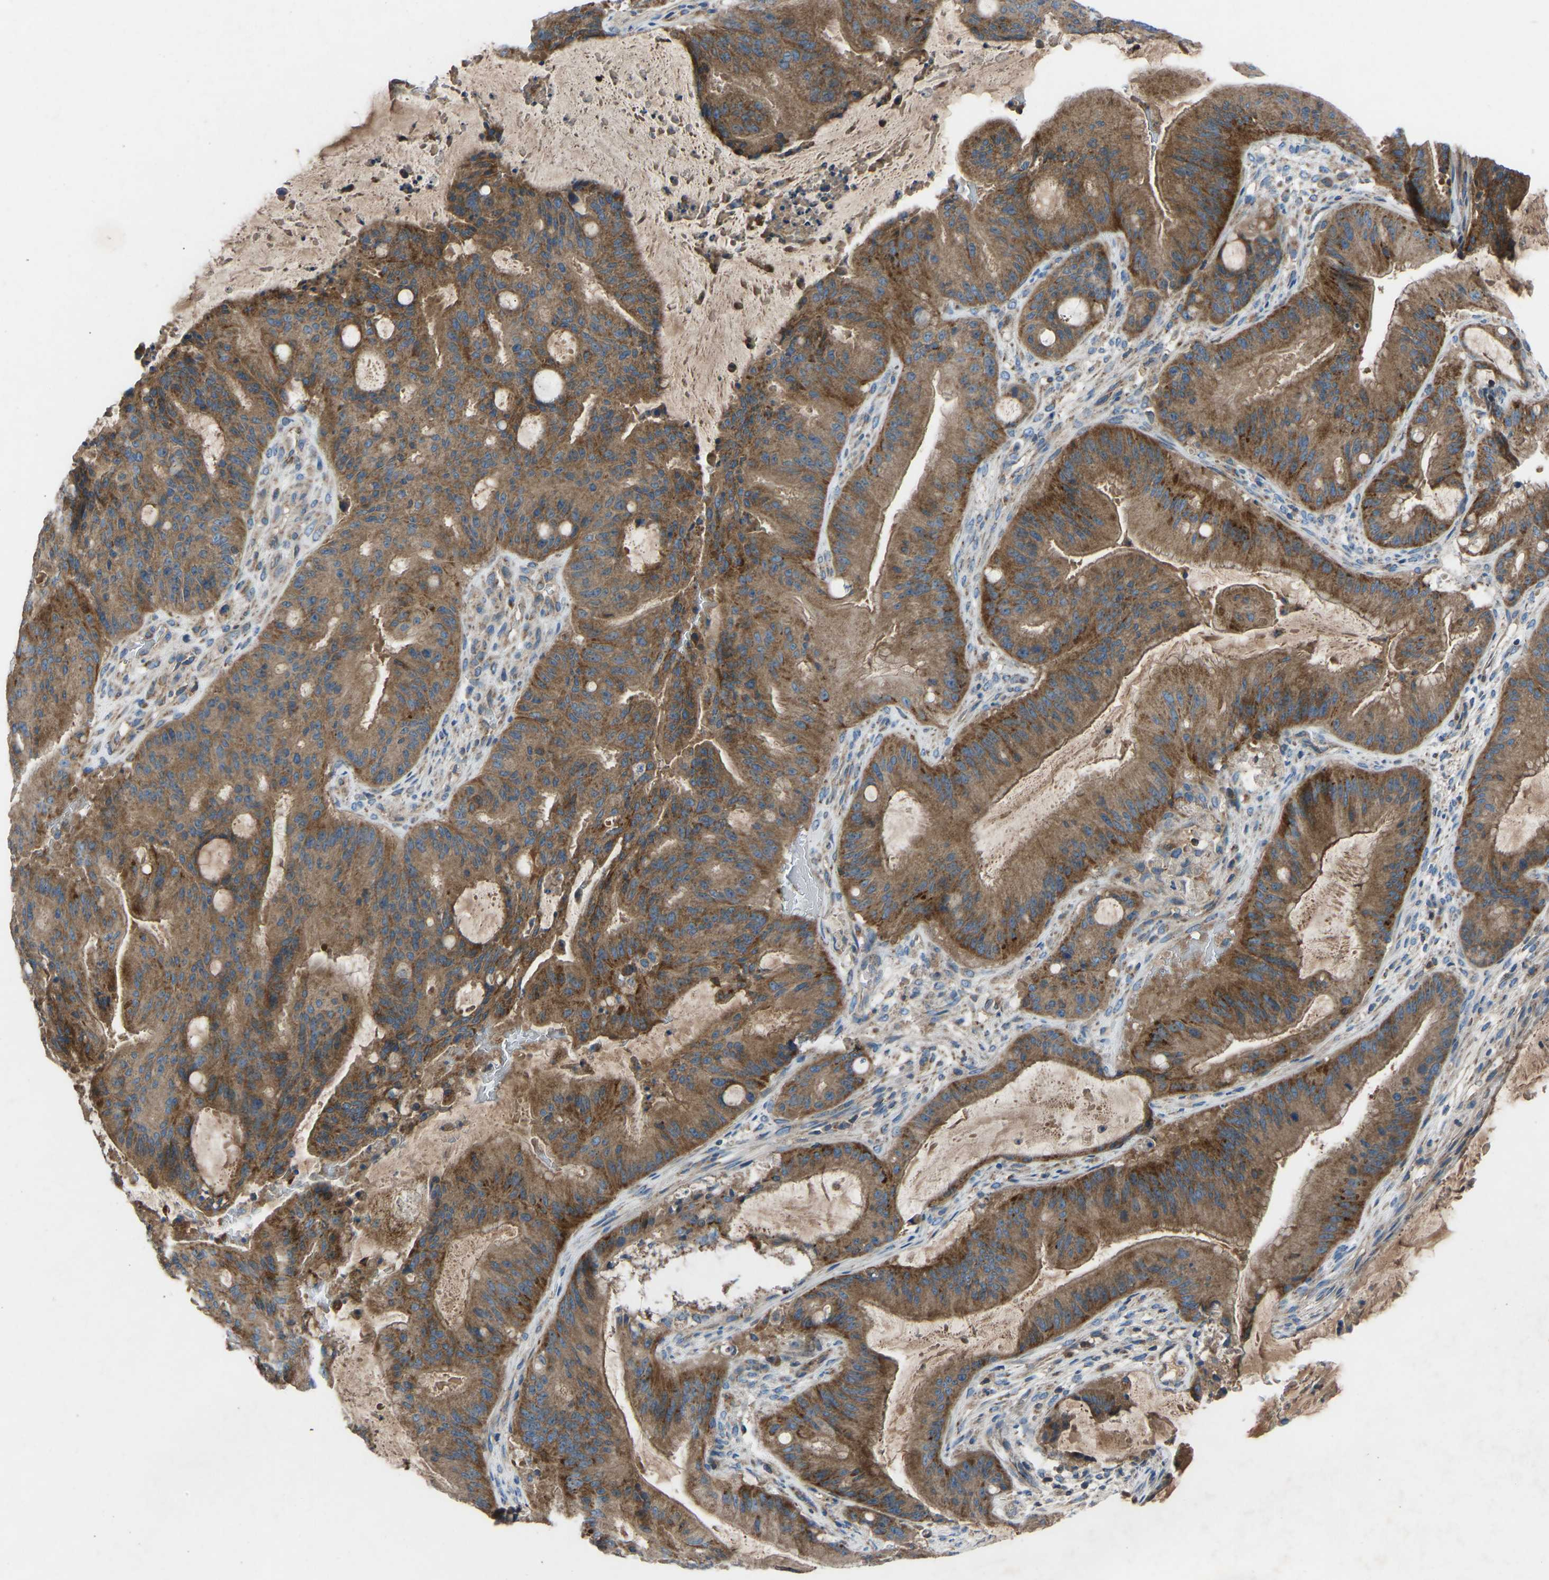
{"staining": {"intensity": "strong", "quantity": ">75%", "location": "cytoplasmic/membranous"}, "tissue": "liver cancer", "cell_type": "Tumor cells", "image_type": "cancer", "snomed": [{"axis": "morphology", "description": "Normal tissue, NOS"}, {"axis": "morphology", "description": "Cholangiocarcinoma"}, {"axis": "topography", "description": "Liver"}, {"axis": "topography", "description": "Peripheral nerve tissue"}], "caption": "Immunohistochemical staining of human liver cancer (cholangiocarcinoma) exhibits high levels of strong cytoplasmic/membranous protein staining in about >75% of tumor cells. Using DAB (brown) and hematoxylin (blue) stains, captured at high magnification using brightfield microscopy.", "gene": "GRK6", "patient": {"sex": "female", "age": 73}}